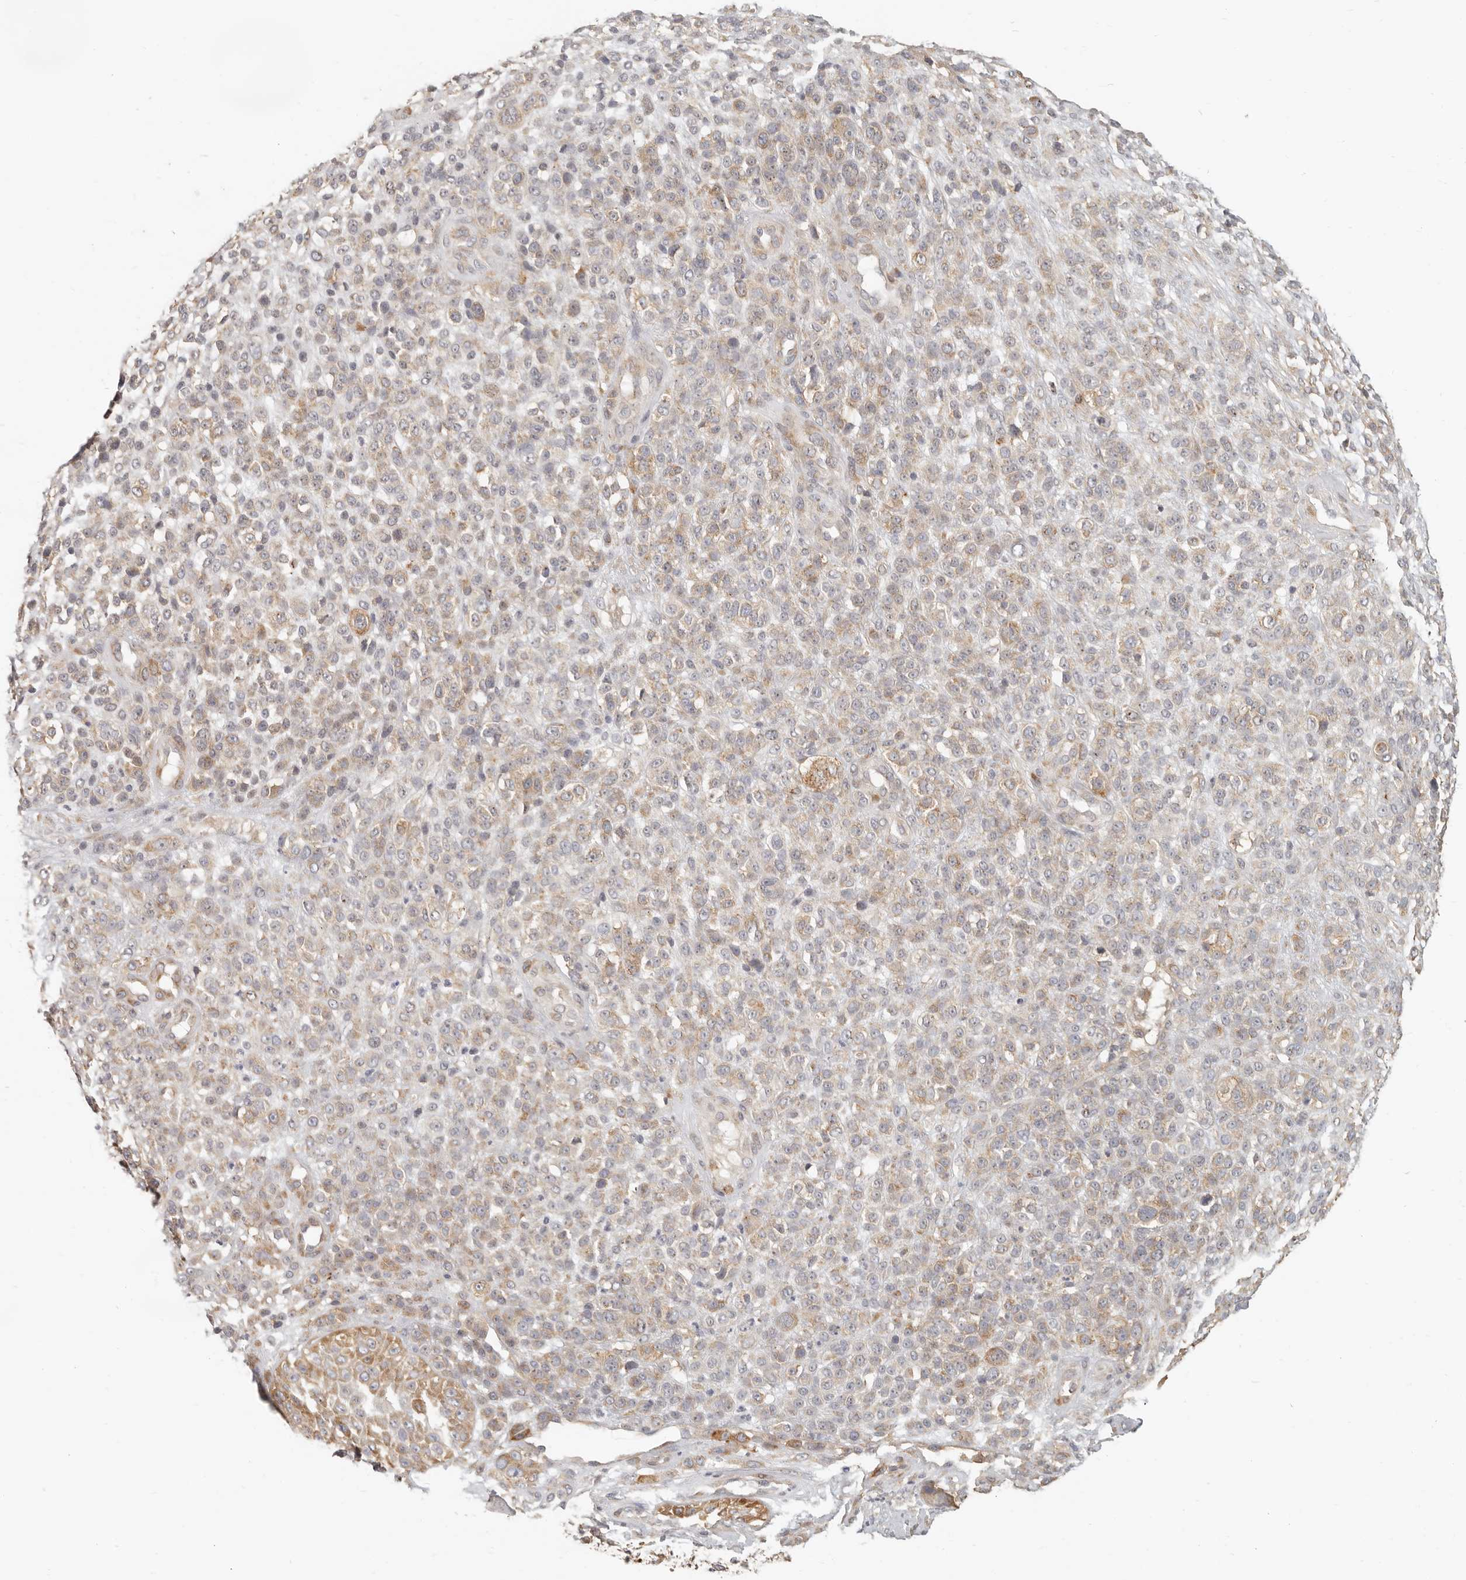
{"staining": {"intensity": "weak", "quantity": "25%-75%", "location": "cytoplasmic/membranous"}, "tissue": "melanoma", "cell_type": "Tumor cells", "image_type": "cancer", "snomed": [{"axis": "morphology", "description": "Malignant melanoma, NOS"}, {"axis": "topography", "description": "Skin"}], "caption": "Melanoma tissue demonstrates weak cytoplasmic/membranous positivity in approximately 25%-75% of tumor cells, visualized by immunohistochemistry.", "gene": "PABPC4", "patient": {"sex": "female", "age": 55}}